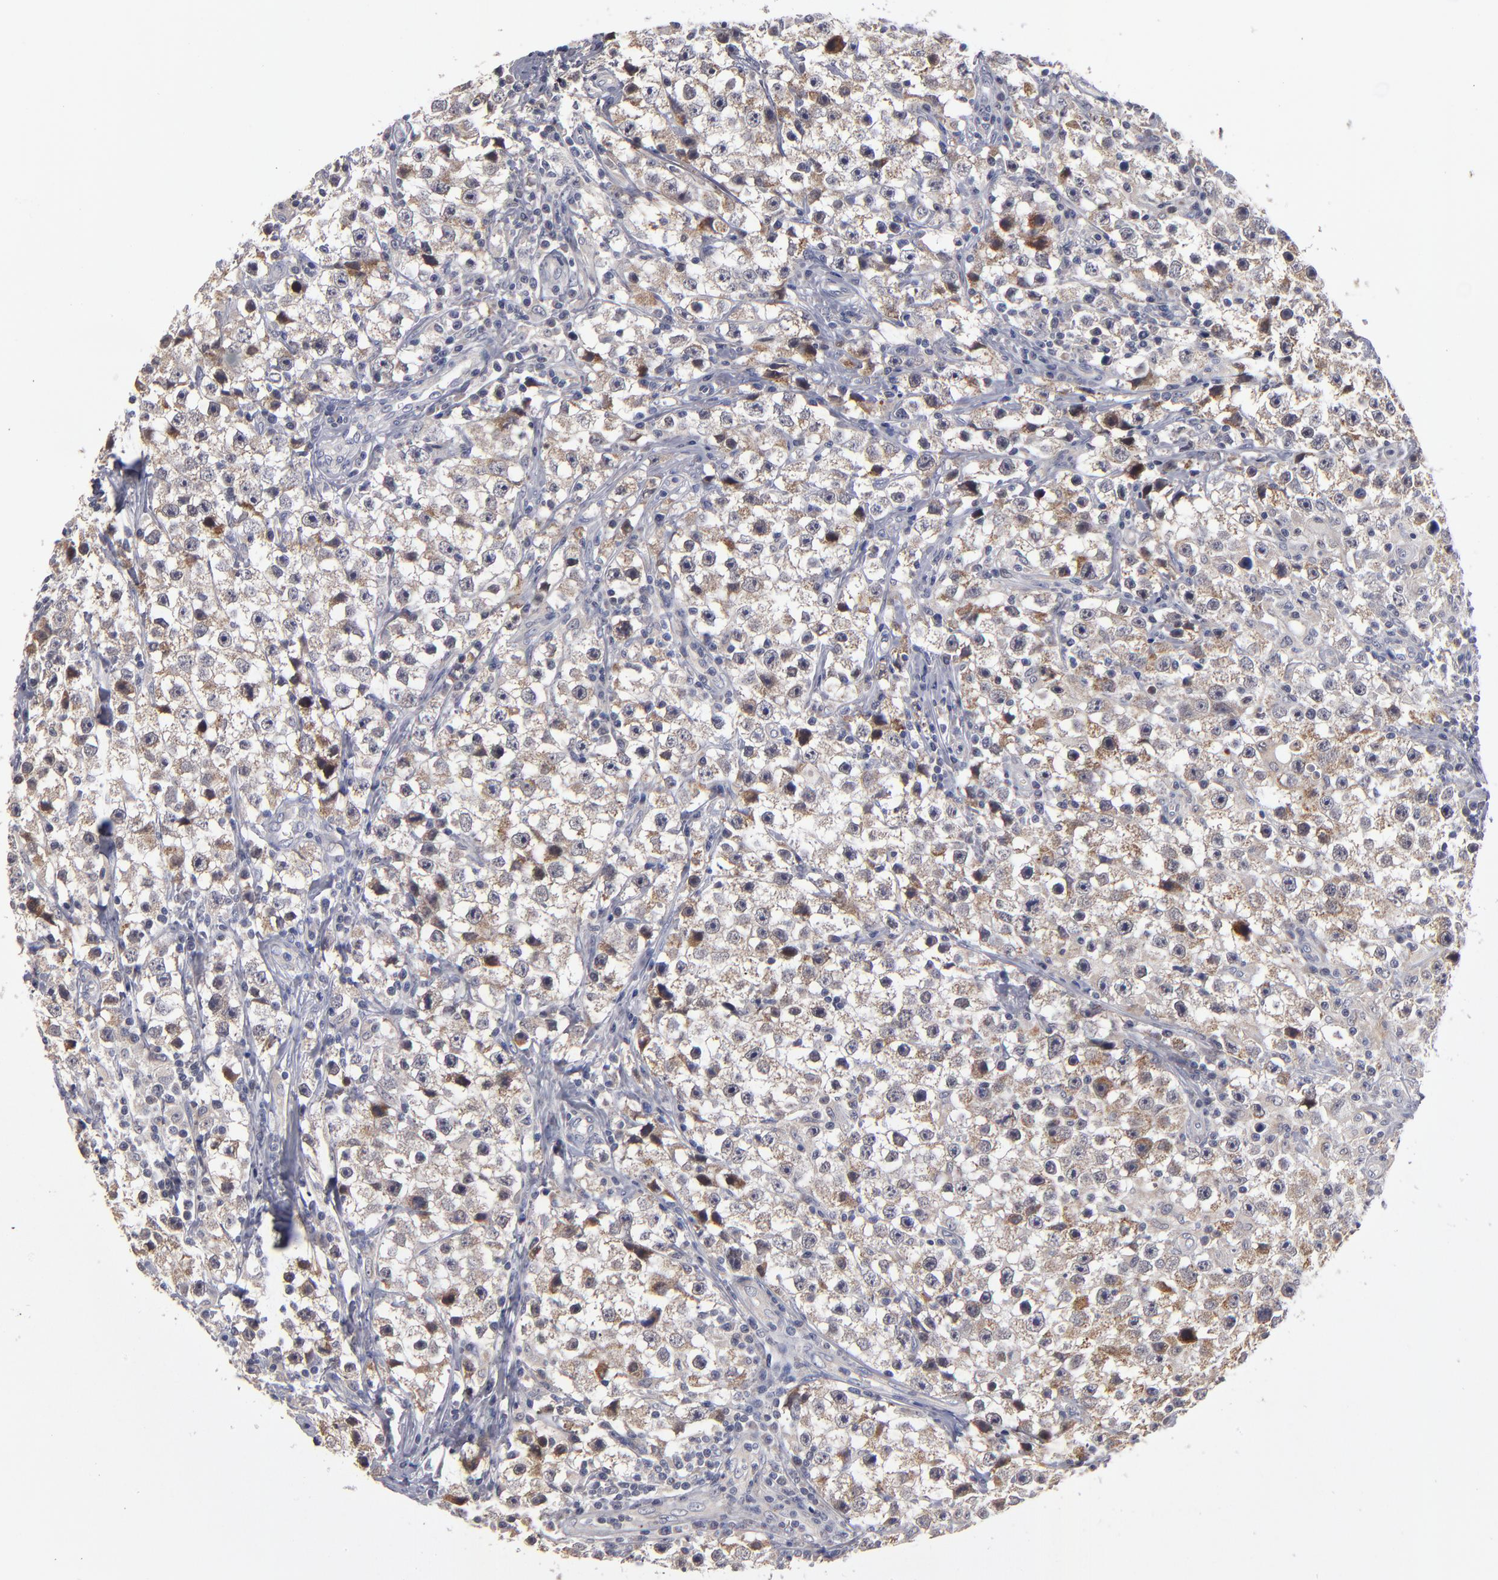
{"staining": {"intensity": "moderate", "quantity": "25%-75%", "location": "cytoplasmic/membranous"}, "tissue": "testis cancer", "cell_type": "Tumor cells", "image_type": "cancer", "snomed": [{"axis": "morphology", "description": "Seminoma, NOS"}, {"axis": "topography", "description": "Testis"}], "caption": "Immunohistochemistry (IHC) of human testis seminoma shows medium levels of moderate cytoplasmic/membranous staining in about 25%-75% of tumor cells.", "gene": "EXD2", "patient": {"sex": "male", "age": 35}}